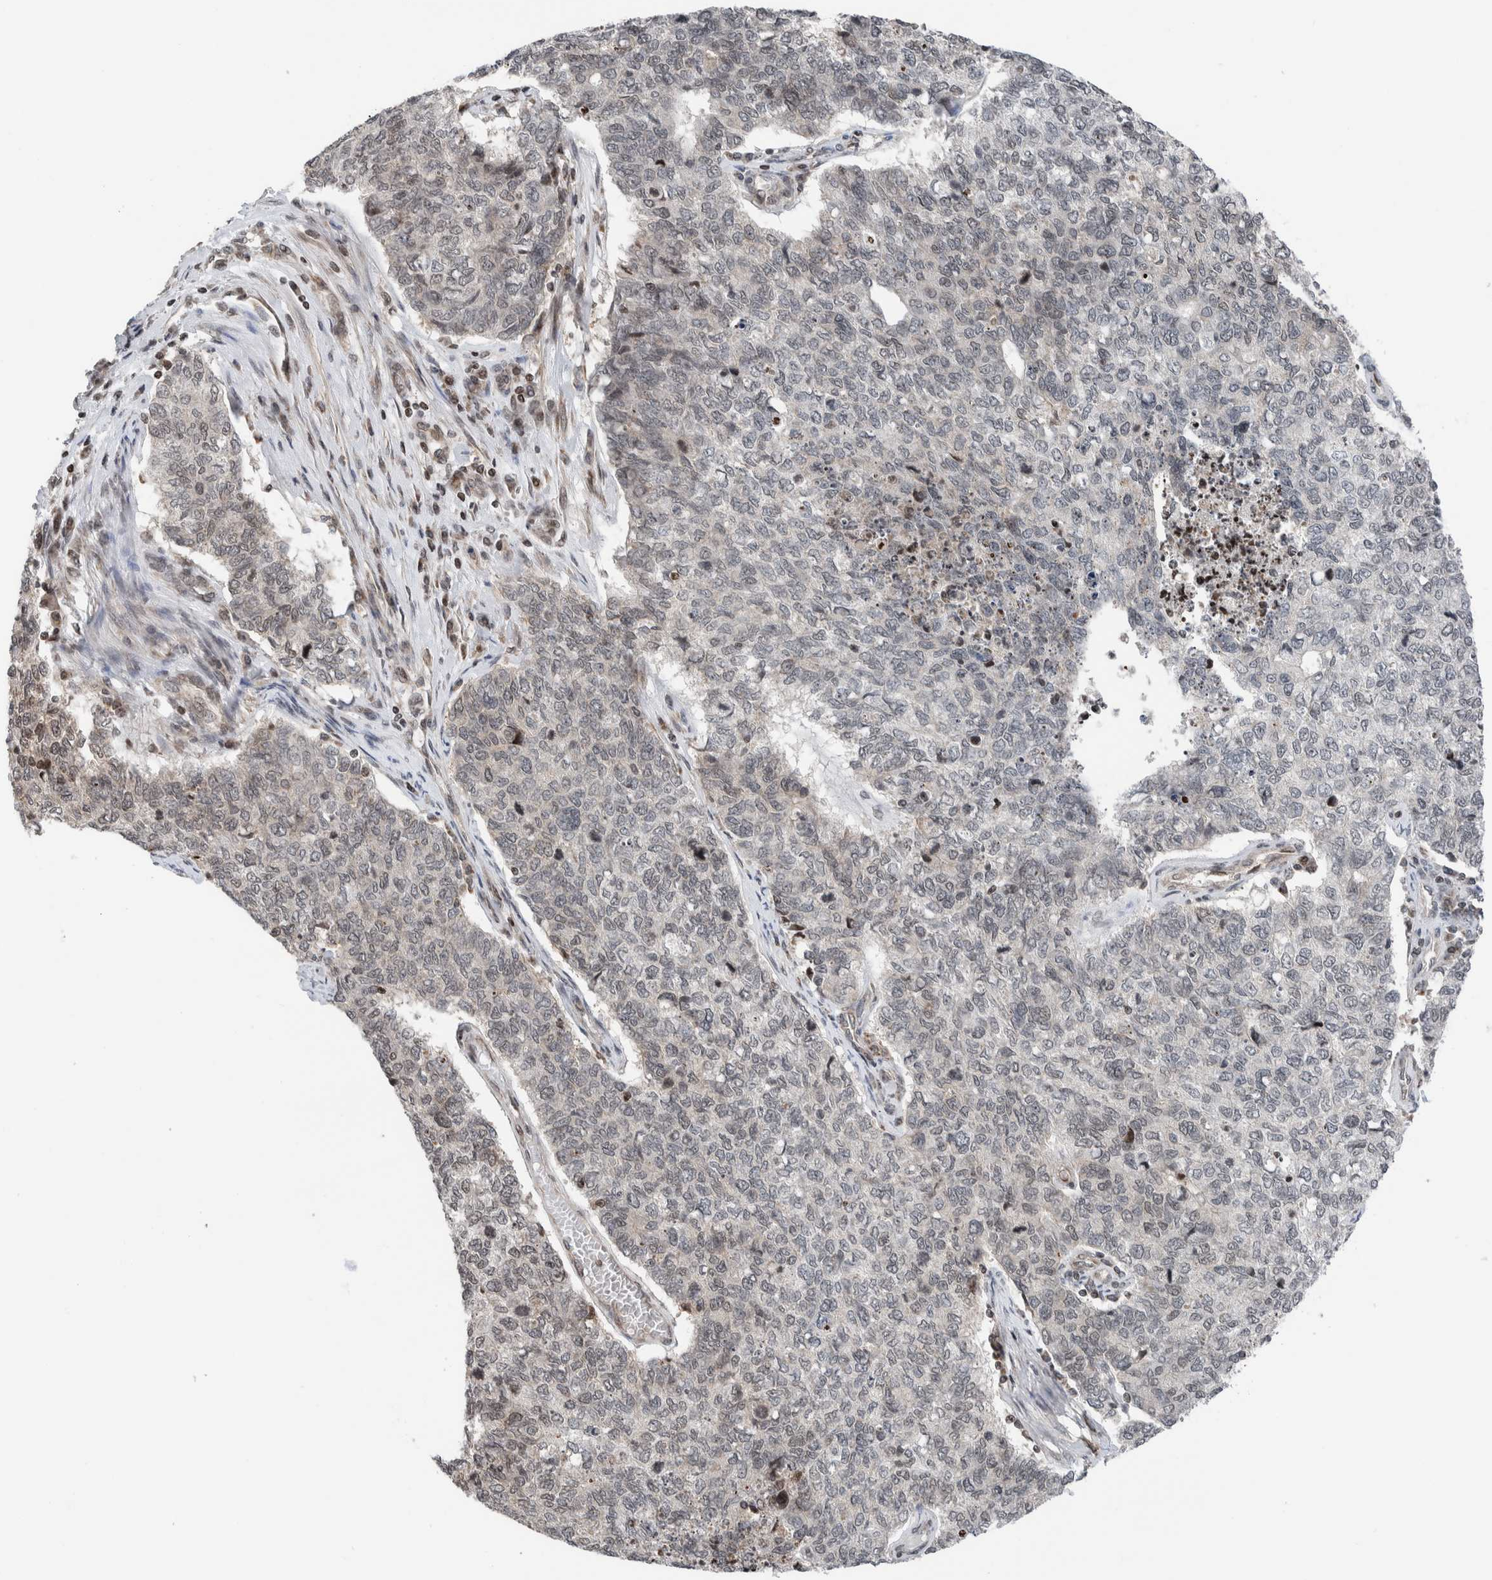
{"staining": {"intensity": "weak", "quantity": "25%-75%", "location": "nuclear"}, "tissue": "cervical cancer", "cell_type": "Tumor cells", "image_type": "cancer", "snomed": [{"axis": "morphology", "description": "Squamous cell carcinoma, NOS"}, {"axis": "topography", "description": "Cervix"}], "caption": "Tumor cells demonstrate low levels of weak nuclear staining in about 25%-75% of cells in human cervical cancer. The staining was performed using DAB (3,3'-diaminobenzidine) to visualize the protein expression in brown, while the nuclei were stained in blue with hematoxylin (Magnification: 20x).", "gene": "NPLOC4", "patient": {"sex": "female", "age": 63}}